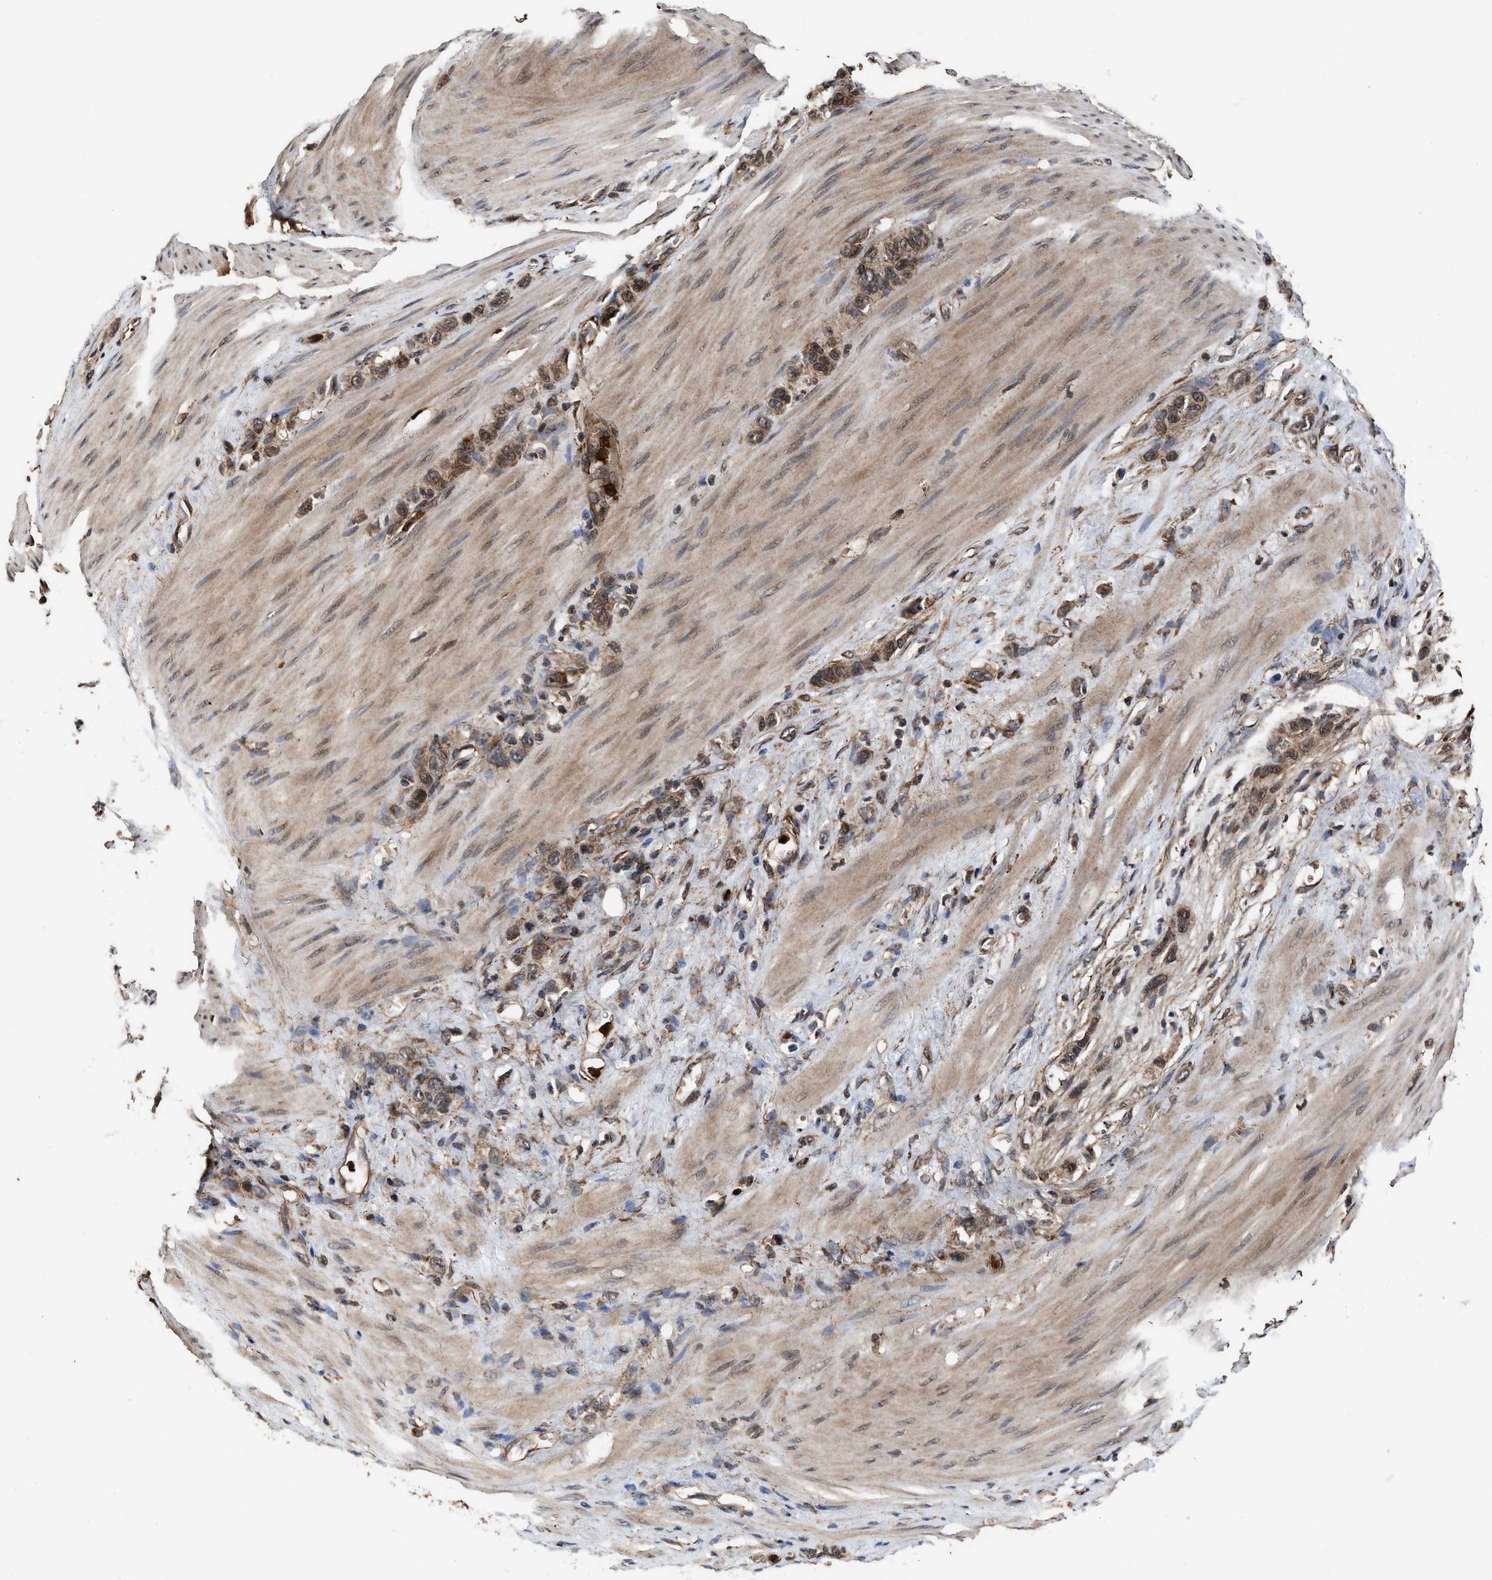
{"staining": {"intensity": "moderate", "quantity": ">75%", "location": "cytoplasmic/membranous,nuclear"}, "tissue": "stomach cancer", "cell_type": "Tumor cells", "image_type": "cancer", "snomed": [{"axis": "morphology", "description": "Adenocarcinoma, NOS"}, {"axis": "morphology", "description": "Adenocarcinoma, High grade"}, {"axis": "topography", "description": "Stomach, upper"}, {"axis": "topography", "description": "Stomach, lower"}], "caption": "This image shows immunohistochemistry (IHC) staining of human stomach adenocarcinoma, with medium moderate cytoplasmic/membranous and nuclear staining in approximately >75% of tumor cells.", "gene": "SEPTIN2", "patient": {"sex": "female", "age": 65}}